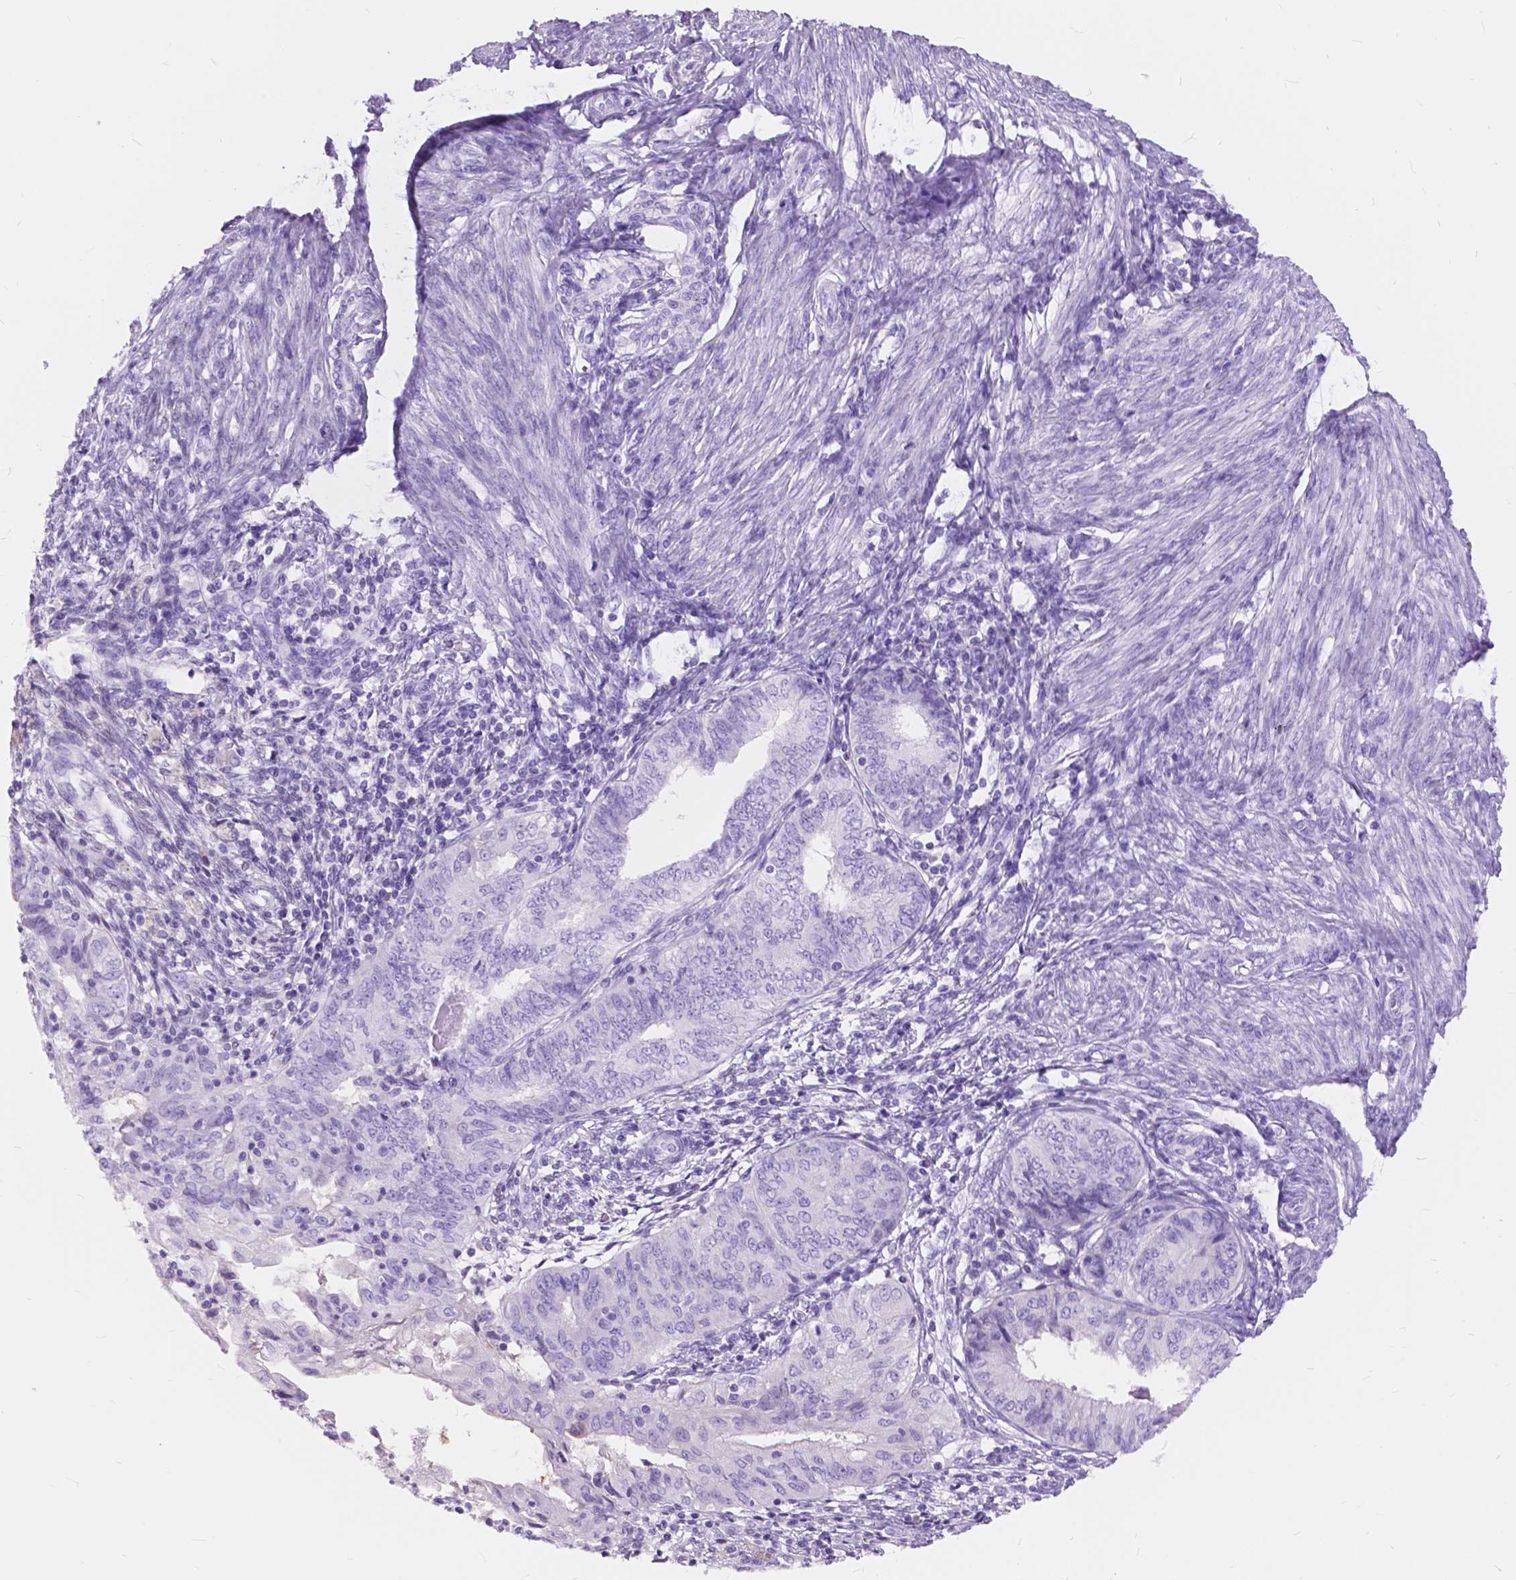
{"staining": {"intensity": "negative", "quantity": "none", "location": "none"}, "tissue": "endometrial cancer", "cell_type": "Tumor cells", "image_type": "cancer", "snomed": [{"axis": "morphology", "description": "Adenocarcinoma, NOS"}, {"axis": "topography", "description": "Endometrium"}], "caption": "A micrograph of endometrial cancer stained for a protein displays no brown staining in tumor cells.", "gene": "FOXL2", "patient": {"sex": "female", "age": 68}}